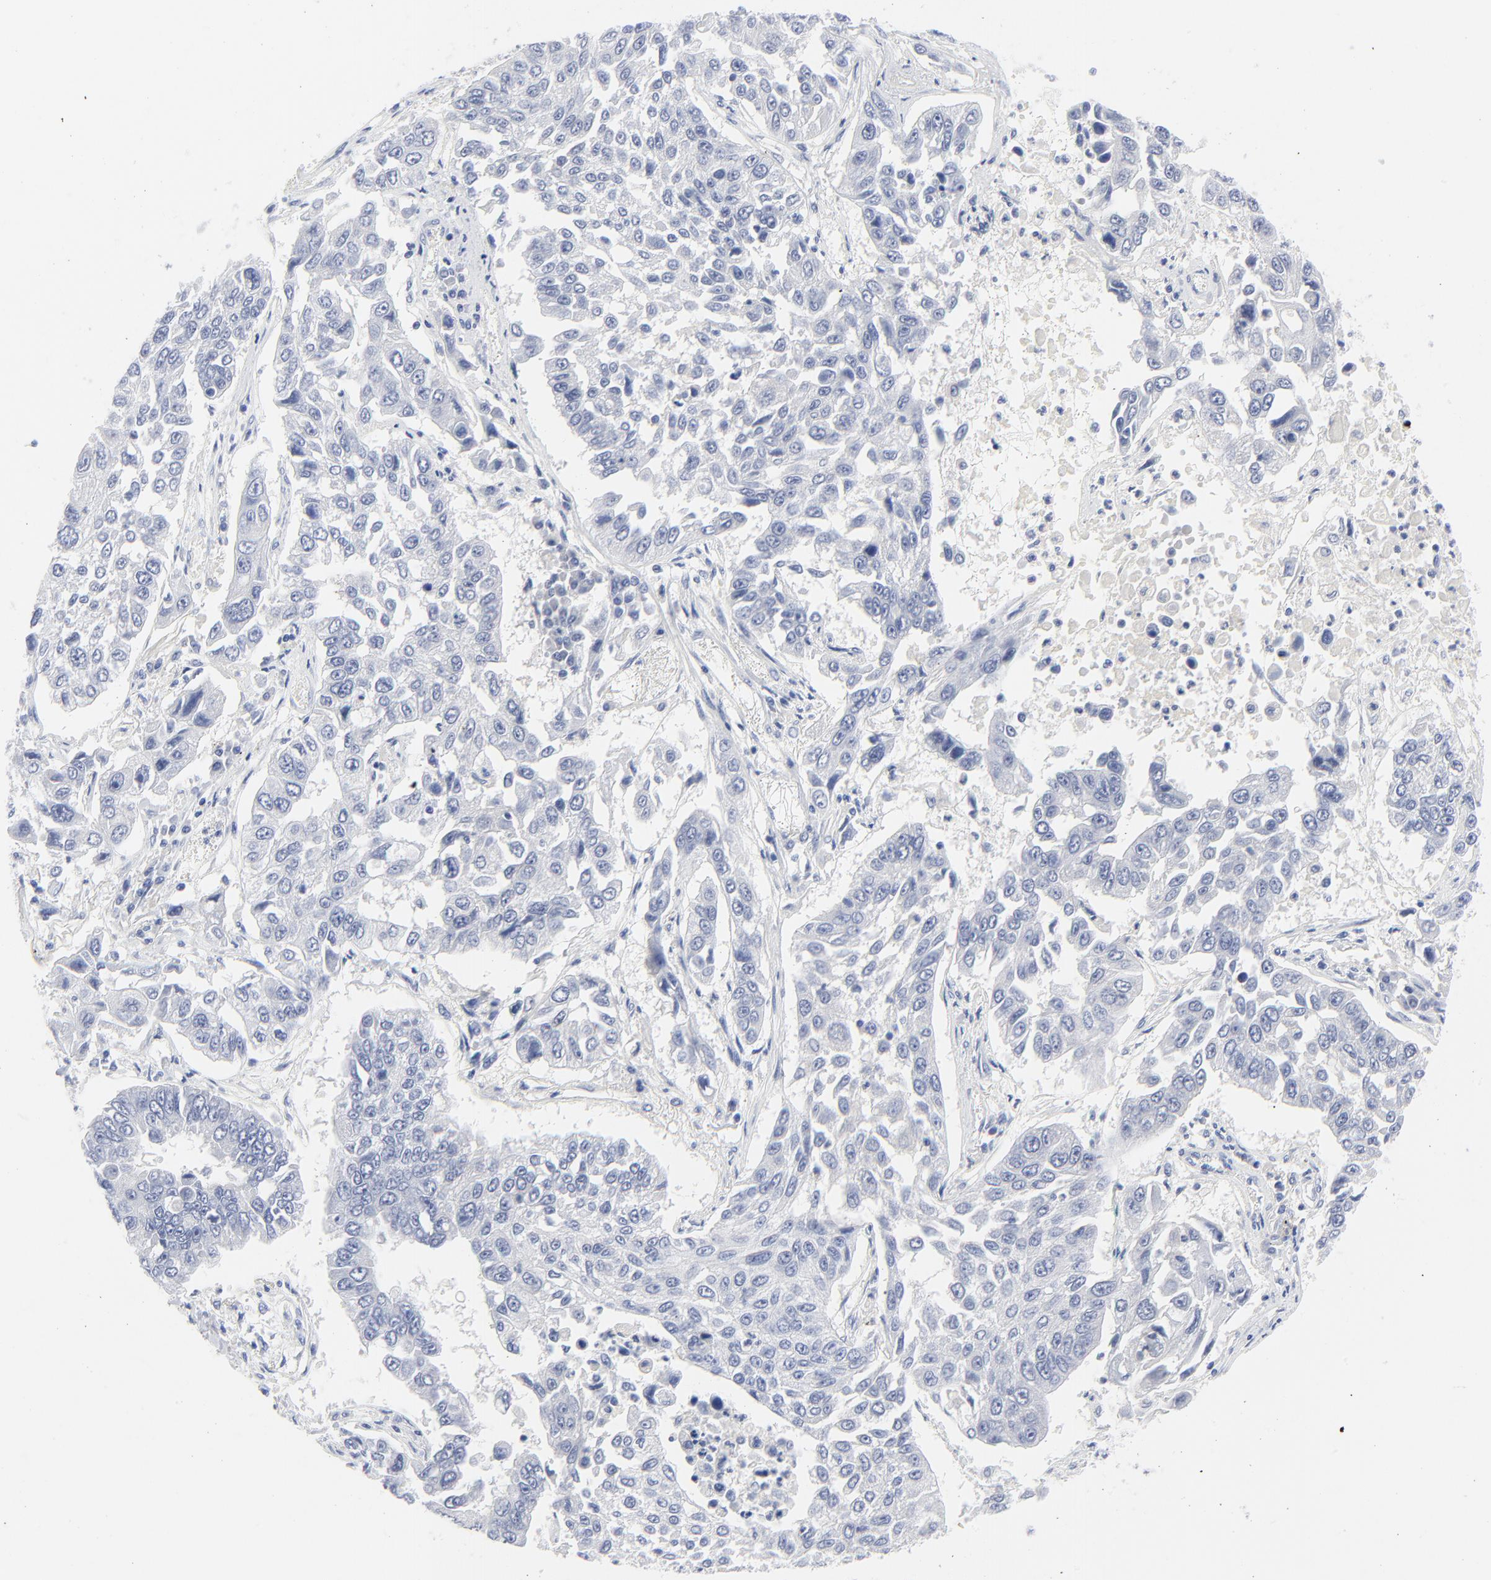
{"staining": {"intensity": "negative", "quantity": "none", "location": "none"}, "tissue": "lung cancer", "cell_type": "Tumor cells", "image_type": "cancer", "snomed": [{"axis": "morphology", "description": "Squamous cell carcinoma, NOS"}, {"axis": "topography", "description": "Lung"}], "caption": "DAB (3,3'-diaminobenzidine) immunohistochemical staining of lung squamous cell carcinoma exhibits no significant expression in tumor cells. (Stains: DAB (3,3'-diaminobenzidine) immunohistochemistry with hematoxylin counter stain, Microscopy: brightfield microscopy at high magnification).", "gene": "CLEC4G", "patient": {"sex": "male", "age": 71}}